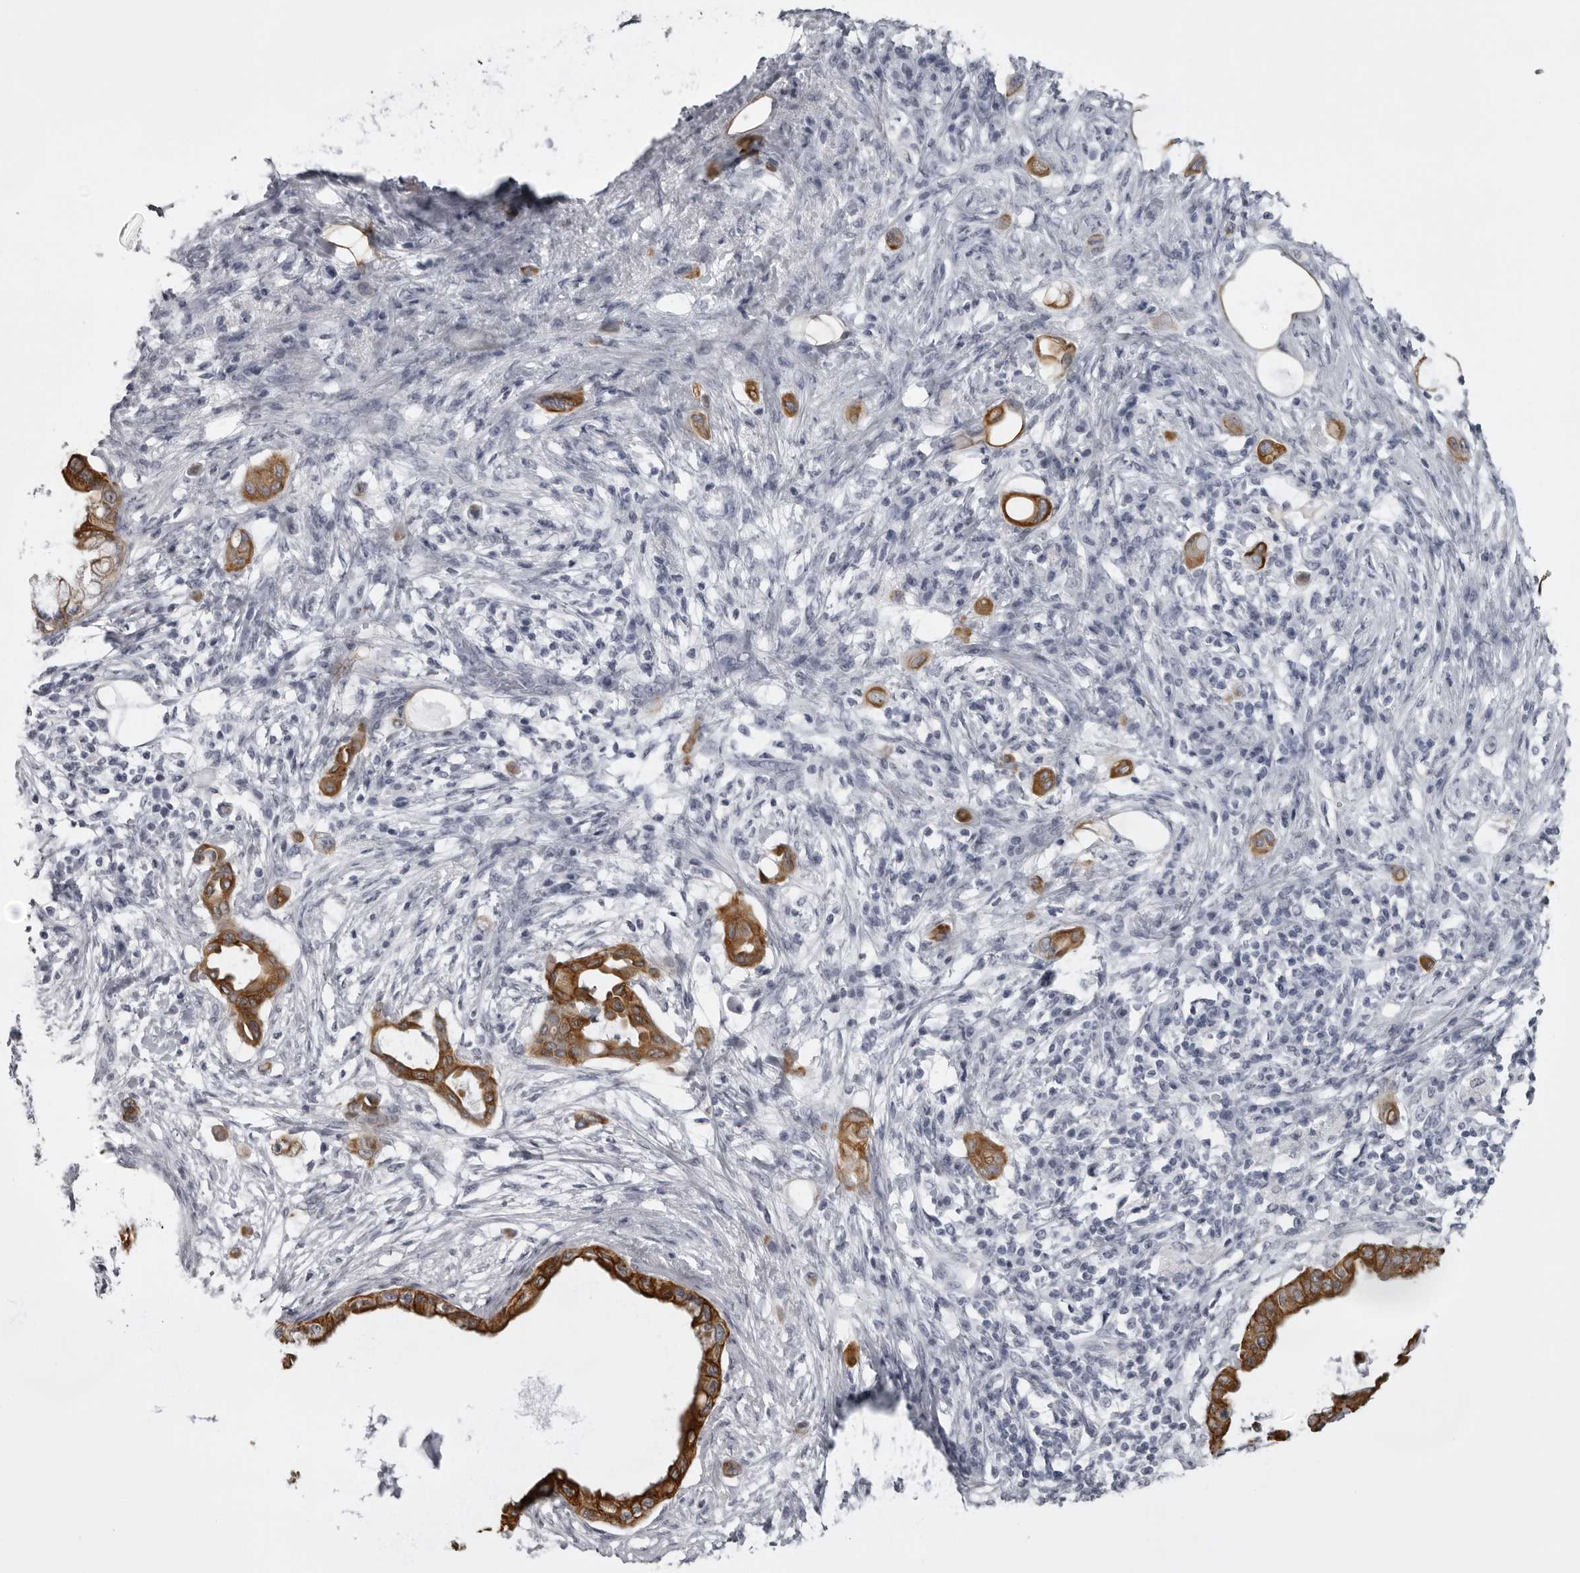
{"staining": {"intensity": "strong", "quantity": ">75%", "location": "cytoplasmic/membranous"}, "tissue": "pancreatic cancer", "cell_type": "Tumor cells", "image_type": "cancer", "snomed": [{"axis": "morphology", "description": "Adenocarcinoma, NOS"}, {"axis": "morphology", "description": "Adenocarcinoma, metastatic, NOS"}, {"axis": "topography", "description": "Lymph node"}, {"axis": "topography", "description": "Pancreas"}, {"axis": "topography", "description": "Duodenum"}], "caption": "DAB (3,3'-diaminobenzidine) immunohistochemical staining of pancreatic cancer demonstrates strong cytoplasmic/membranous protein expression in approximately >75% of tumor cells.", "gene": "UROD", "patient": {"sex": "female", "age": 64}}